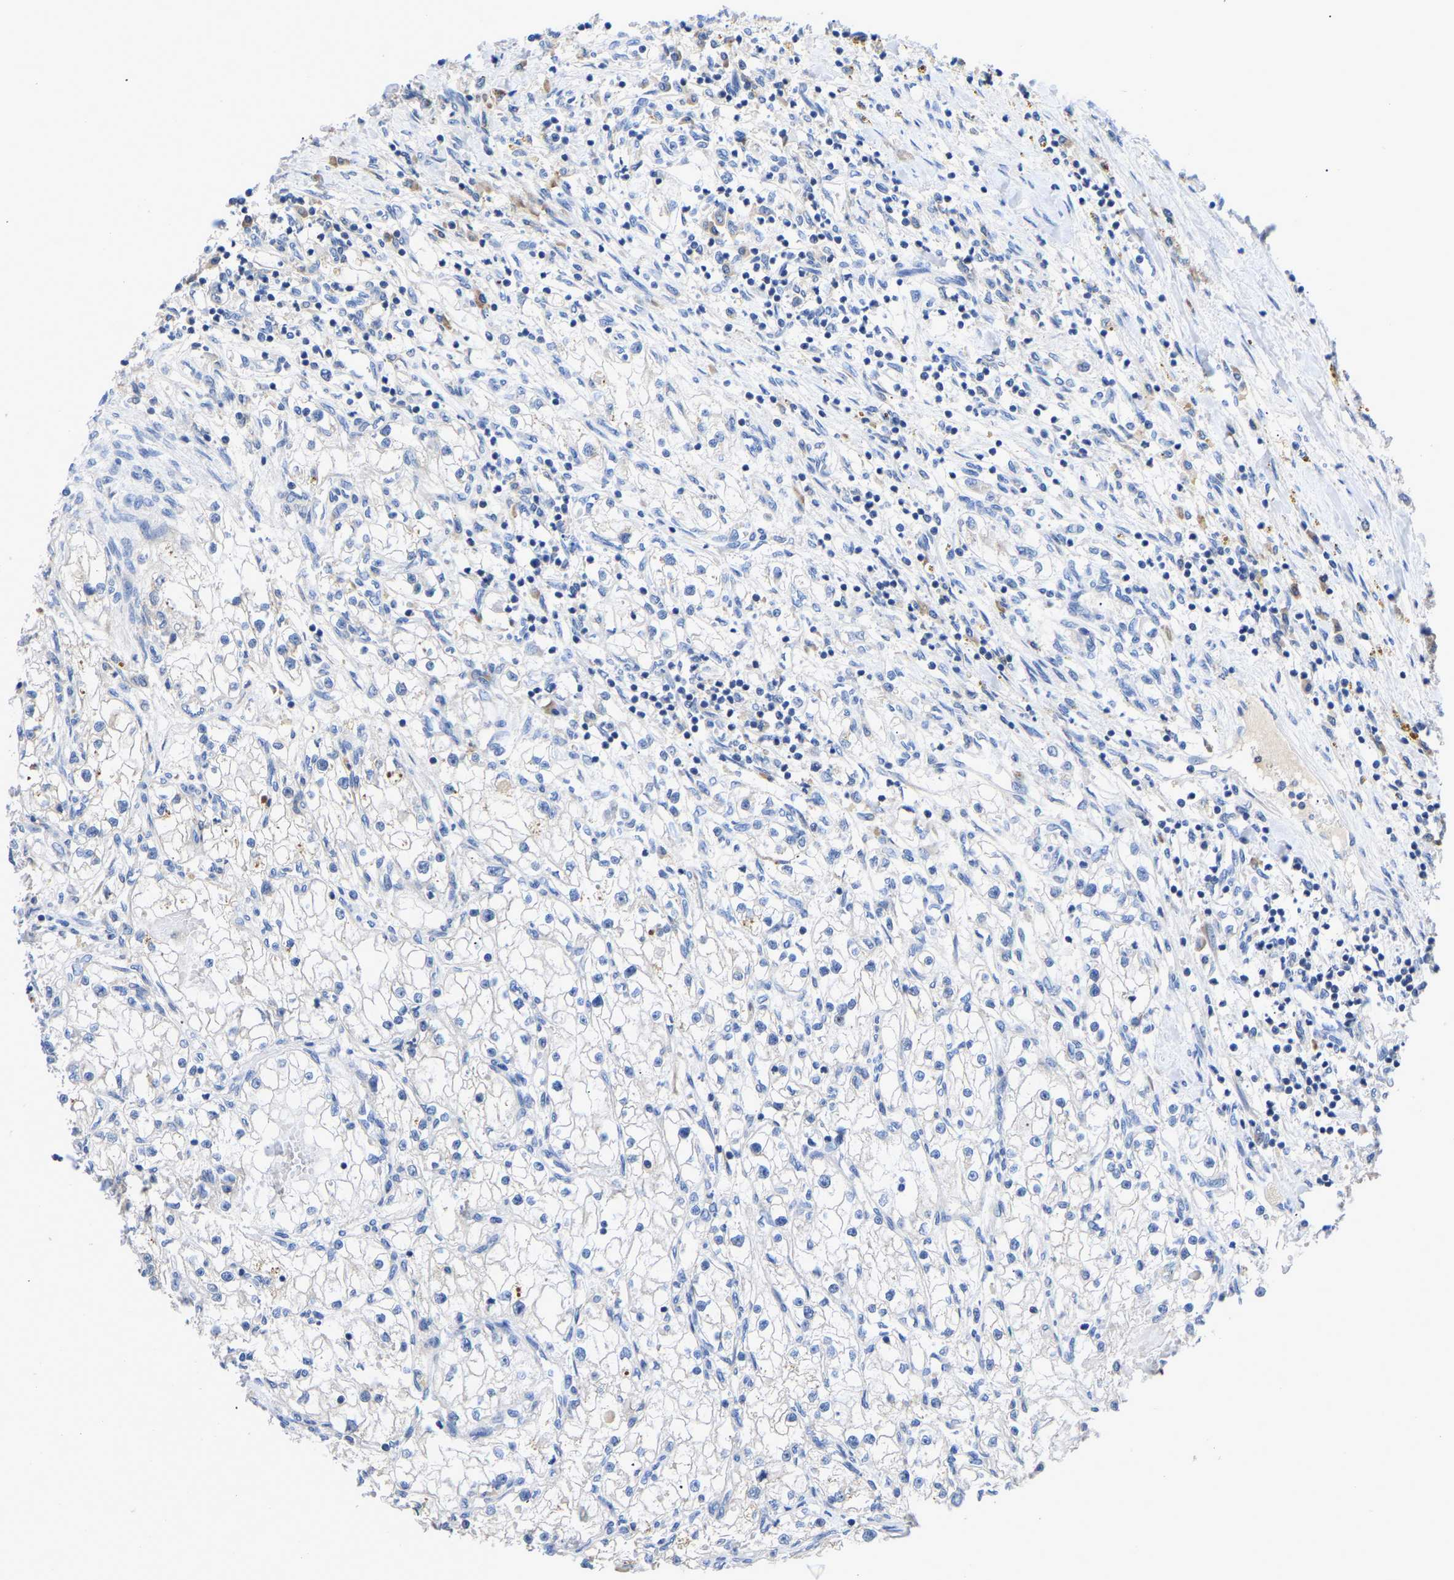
{"staining": {"intensity": "negative", "quantity": "none", "location": "none"}, "tissue": "renal cancer", "cell_type": "Tumor cells", "image_type": "cancer", "snomed": [{"axis": "morphology", "description": "Adenocarcinoma, NOS"}, {"axis": "topography", "description": "Kidney"}], "caption": "Tumor cells are negative for protein expression in human renal cancer.", "gene": "ABCA10", "patient": {"sex": "male", "age": 68}}